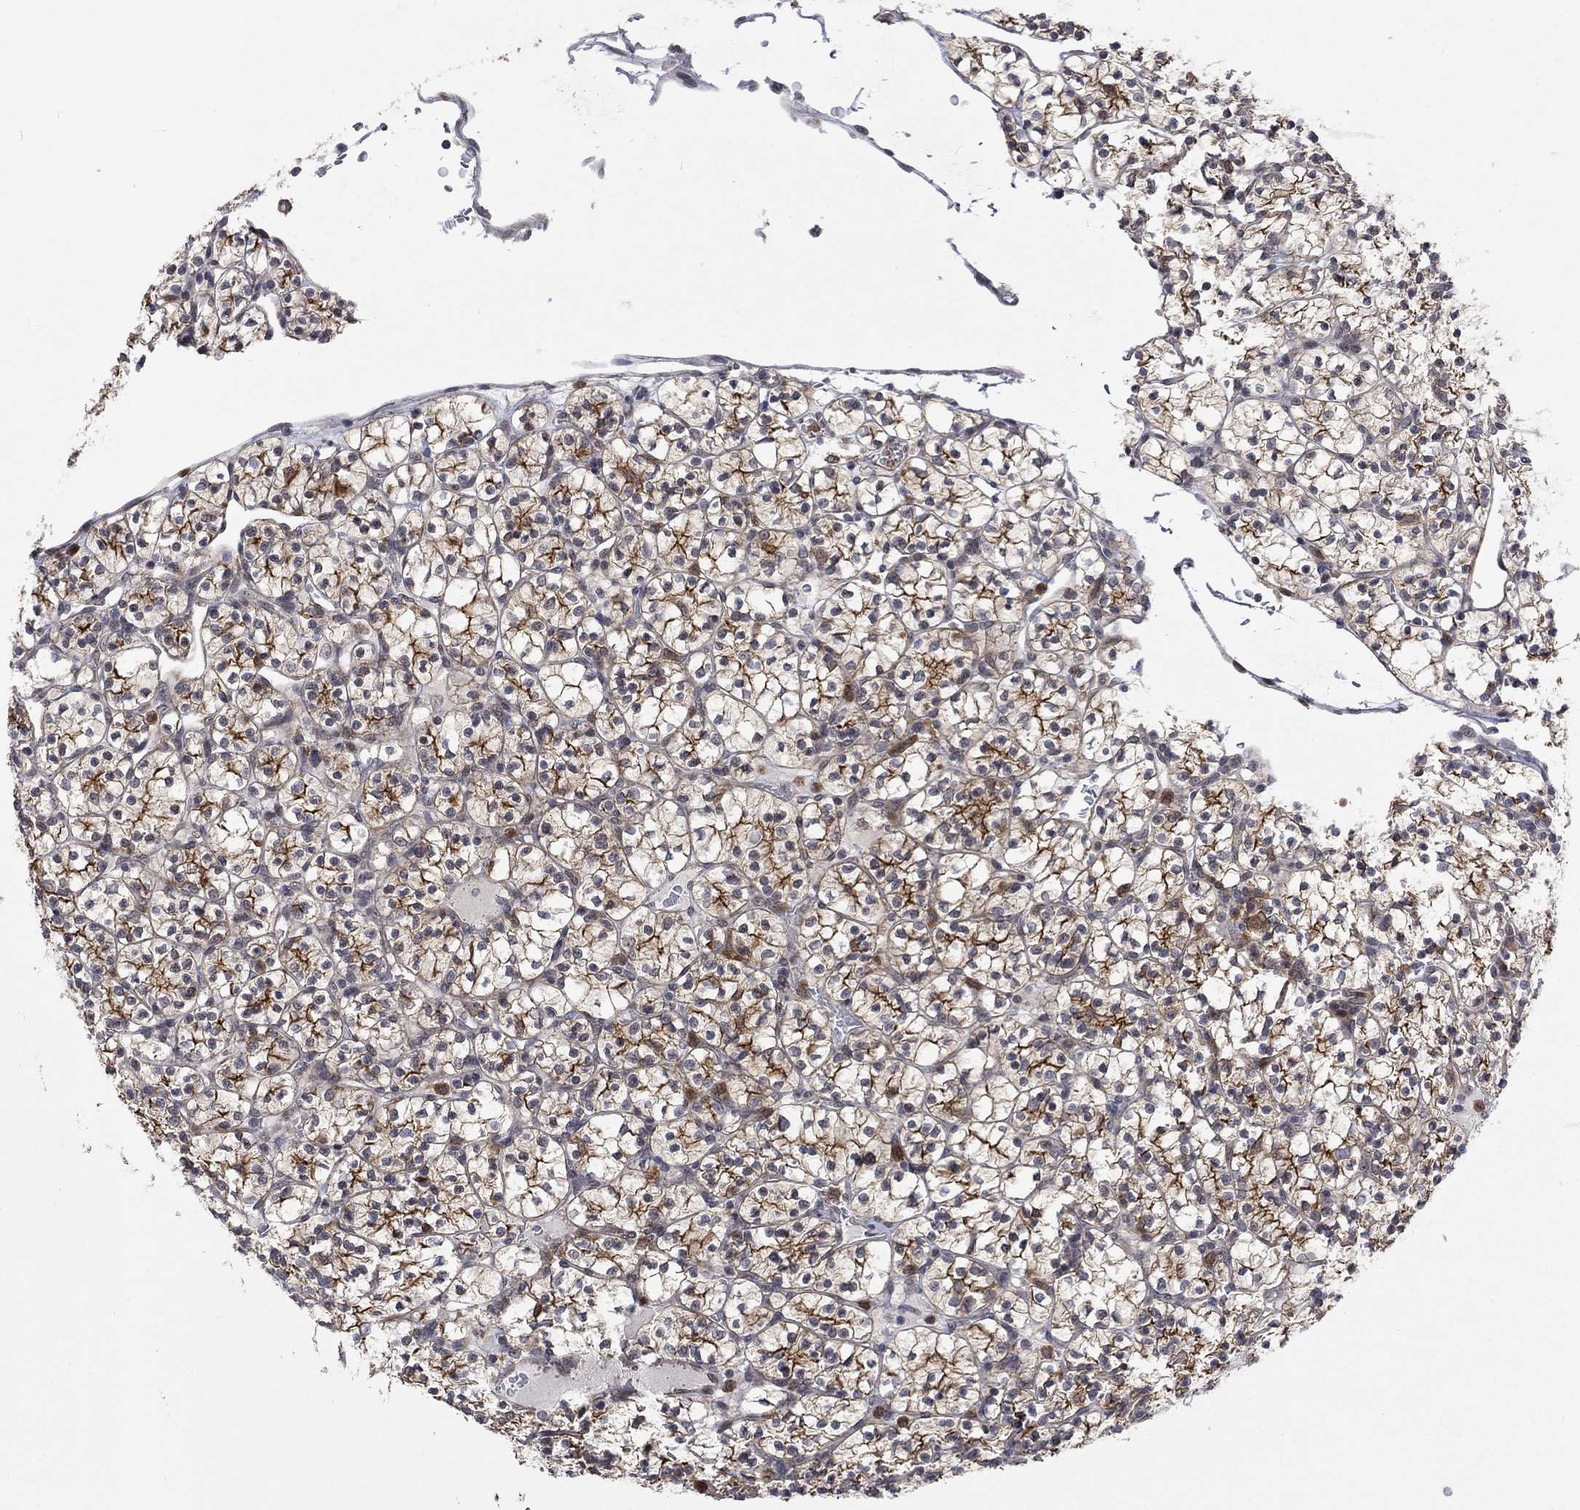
{"staining": {"intensity": "strong", "quantity": ">75%", "location": "cytoplasmic/membranous"}, "tissue": "renal cancer", "cell_type": "Tumor cells", "image_type": "cancer", "snomed": [{"axis": "morphology", "description": "Adenocarcinoma, NOS"}, {"axis": "topography", "description": "Kidney"}], "caption": "Immunohistochemistry image of neoplastic tissue: human renal cancer (adenocarcinoma) stained using immunohistochemistry (IHC) demonstrates high levels of strong protein expression localized specifically in the cytoplasmic/membranous of tumor cells, appearing as a cytoplasmic/membranous brown color.", "gene": "PPP1R9A", "patient": {"sex": "female", "age": 89}}